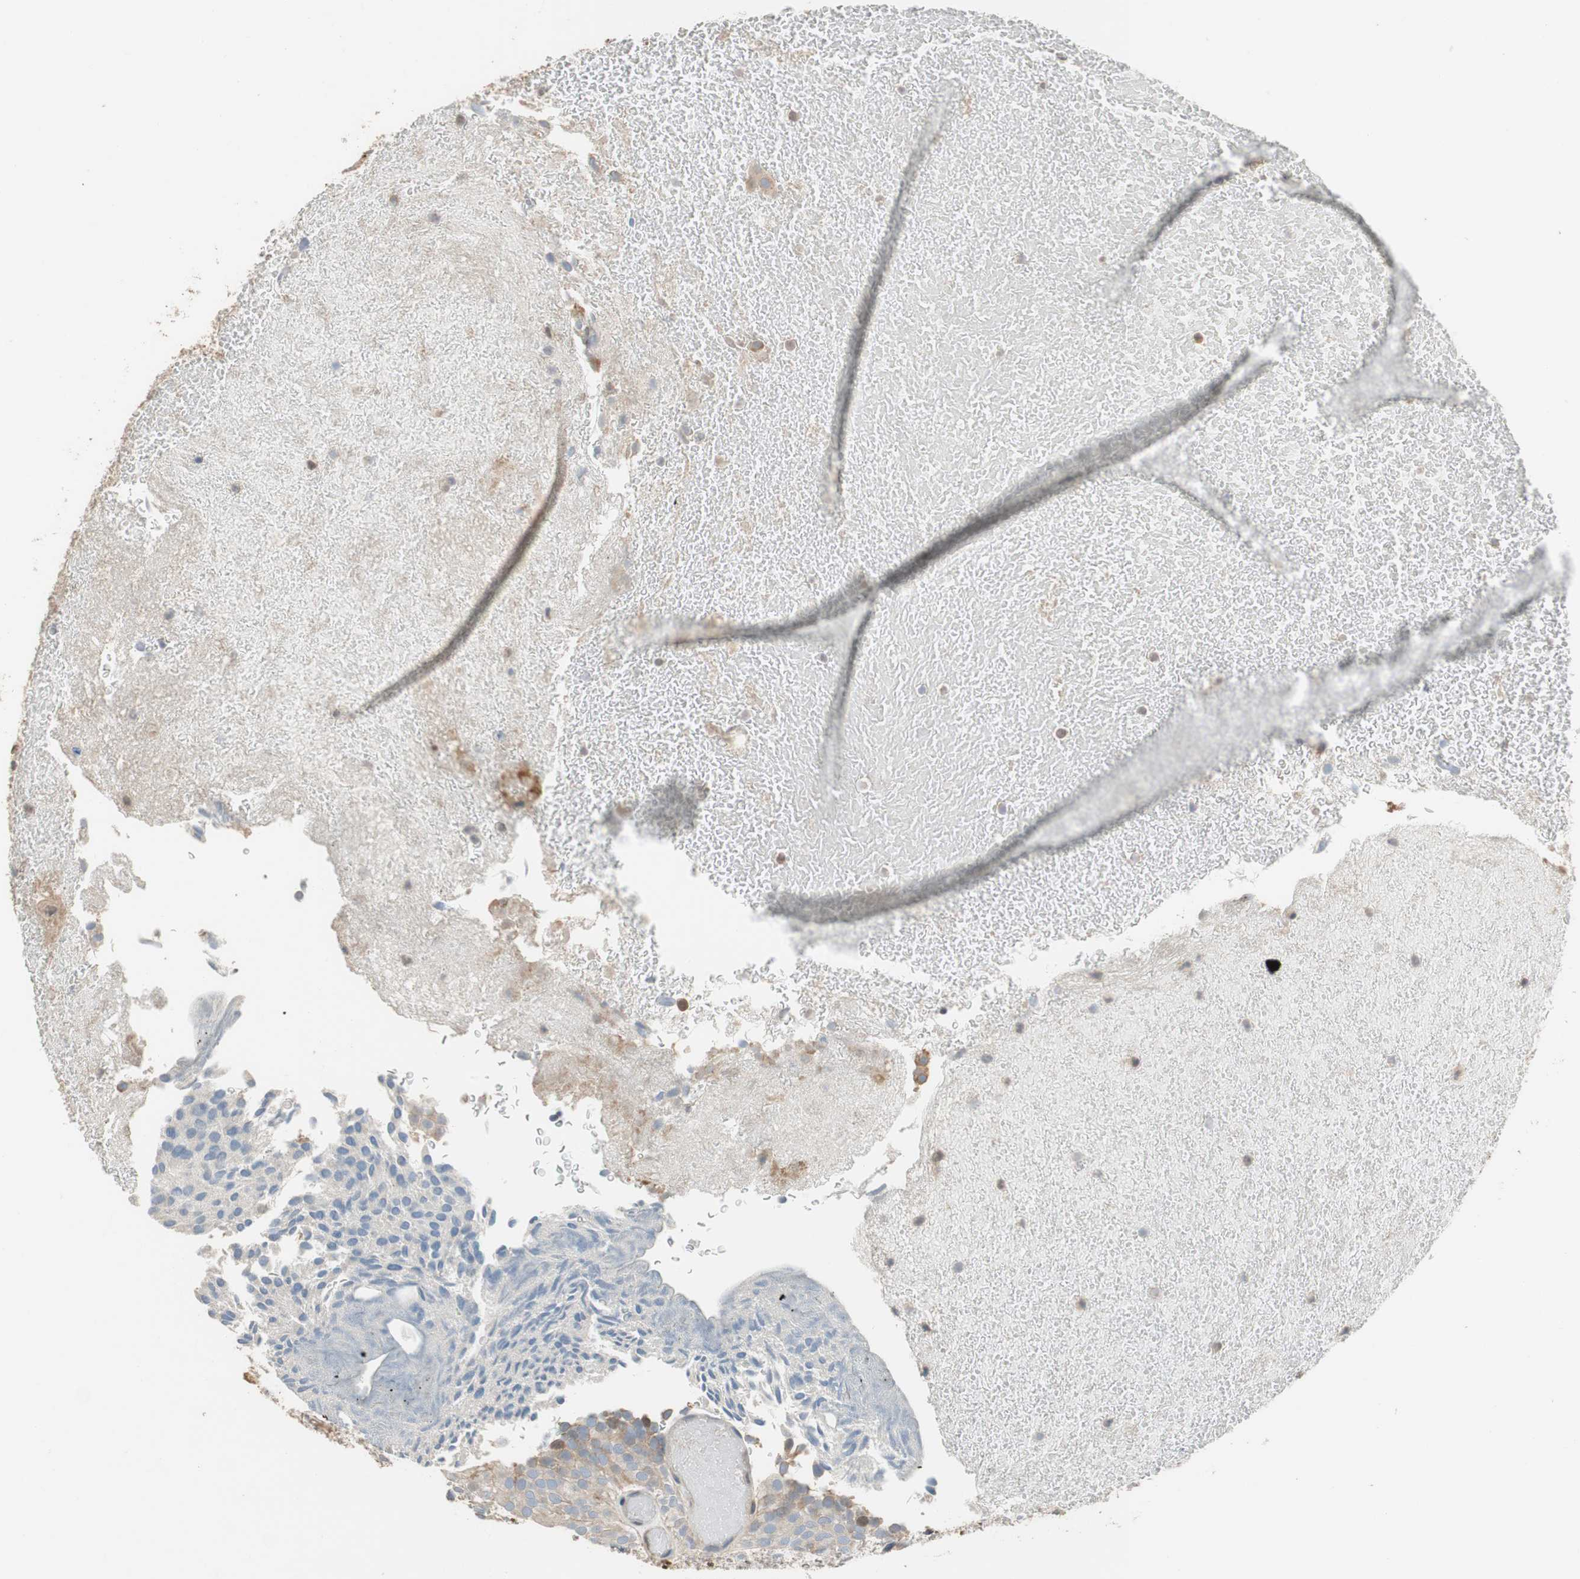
{"staining": {"intensity": "negative", "quantity": "none", "location": "none"}, "tissue": "urothelial cancer", "cell_type": "Tumor cells", "image_type": "cancer", "snomed": [{"axis": "morphology", "description": "Urothelial carcinoma, Low grade"}, {"axis": "topography", "description": "Urinary bladder"}], "caption": "Immunohistochemistry (IHC) histopathology image of human urothelial carcinoma (low-grade) stained for a protein (brown), which exhibits no staining in tumor cells. (DAB (3,3'-diaminobenzidine) IHC with hematoxylin counter stain).", "gene": "ALPL", "patient": {"sex": "male", "age": 78}}